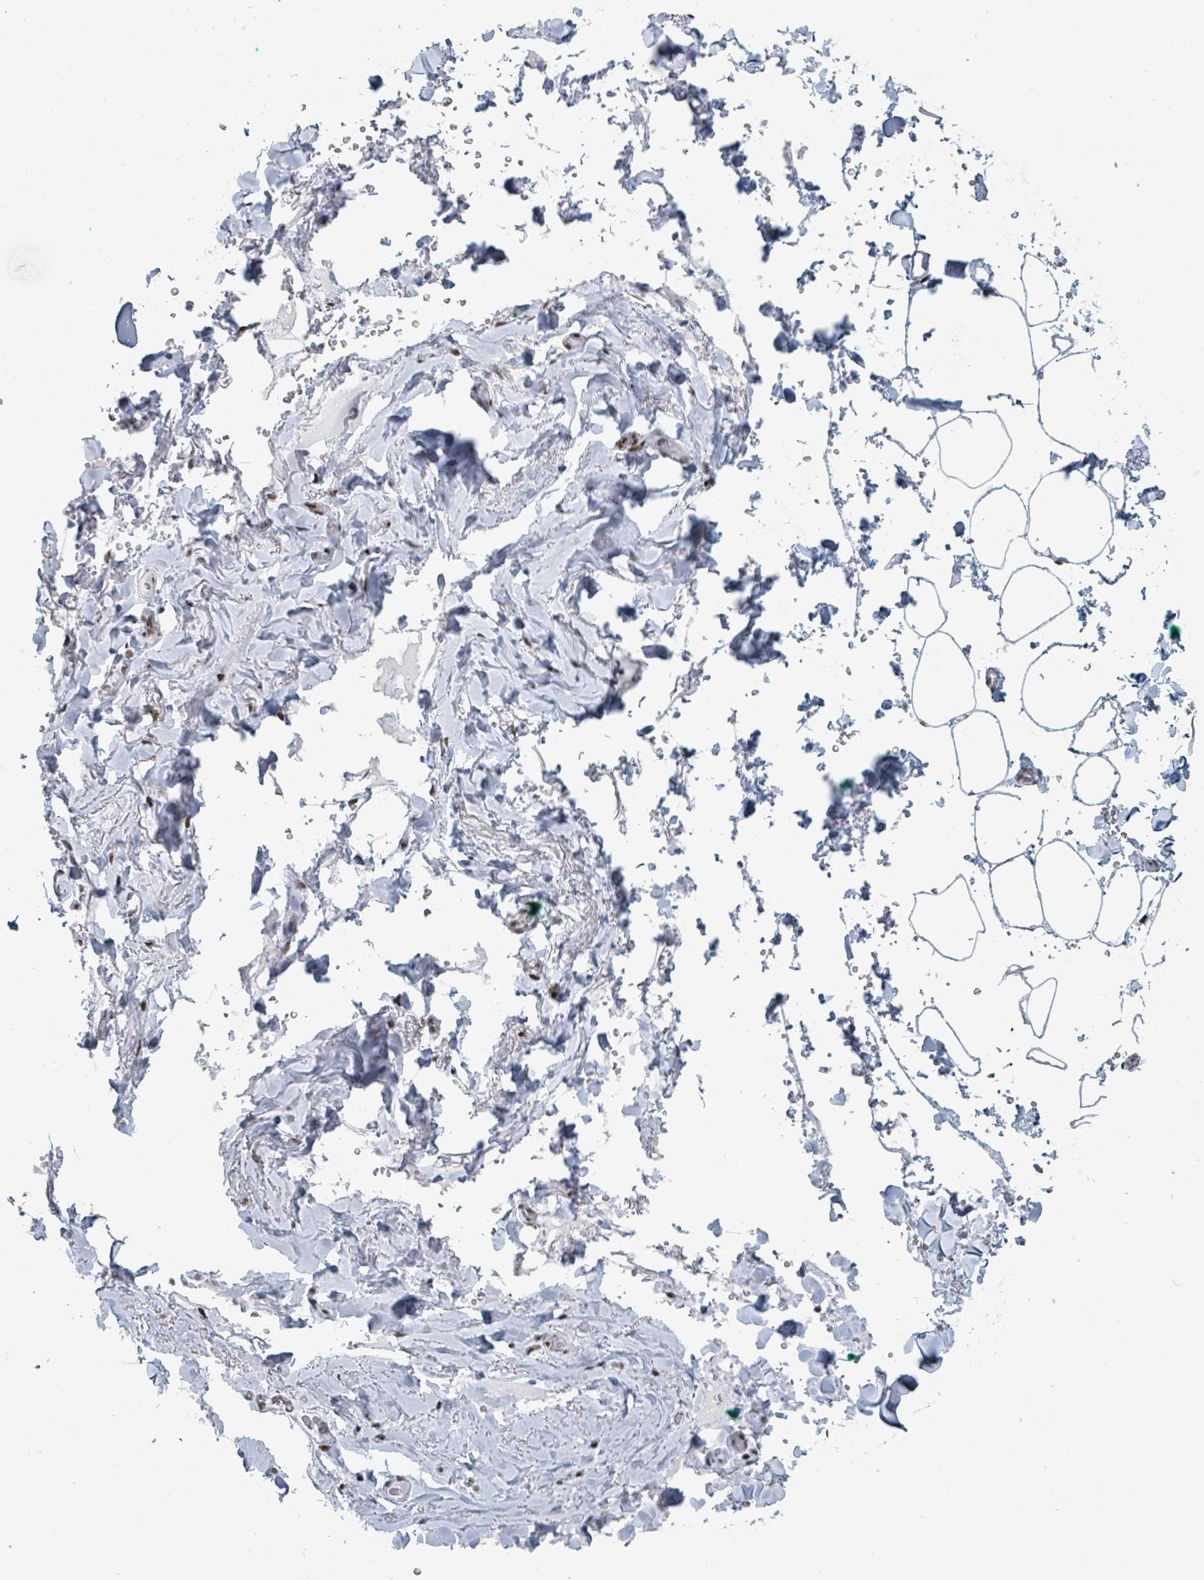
{"staining": {"intensity": "moderate", "quantity": ">75%", "location": "nuclear"}, "tissue": "adipose tissue", "cell_type": "Adipocytes", "image_type": "normal", "snomed": [{"axis": "morphology", "description": "Normal tissue, NOS"}, {"axis": "topography", "description": "Rectum"}, {"axis": "topography", "description": "Peripheral nerve tissue"}], "caption": "Immunohistochemistry staining of benign adipose tissue, which demonstrates medium levels of moderate nuclear expression in approximately >75% of adipocytes indicating moderate nuclear protein positivity. The staining was performed using DAB (3,3'-diaminobenzidine) (brown) for protein detection and nuclei were counterstained in hematoxylin (blue).", "gene": "DHX16", "patient": {"sex": "female", "age": 69}}